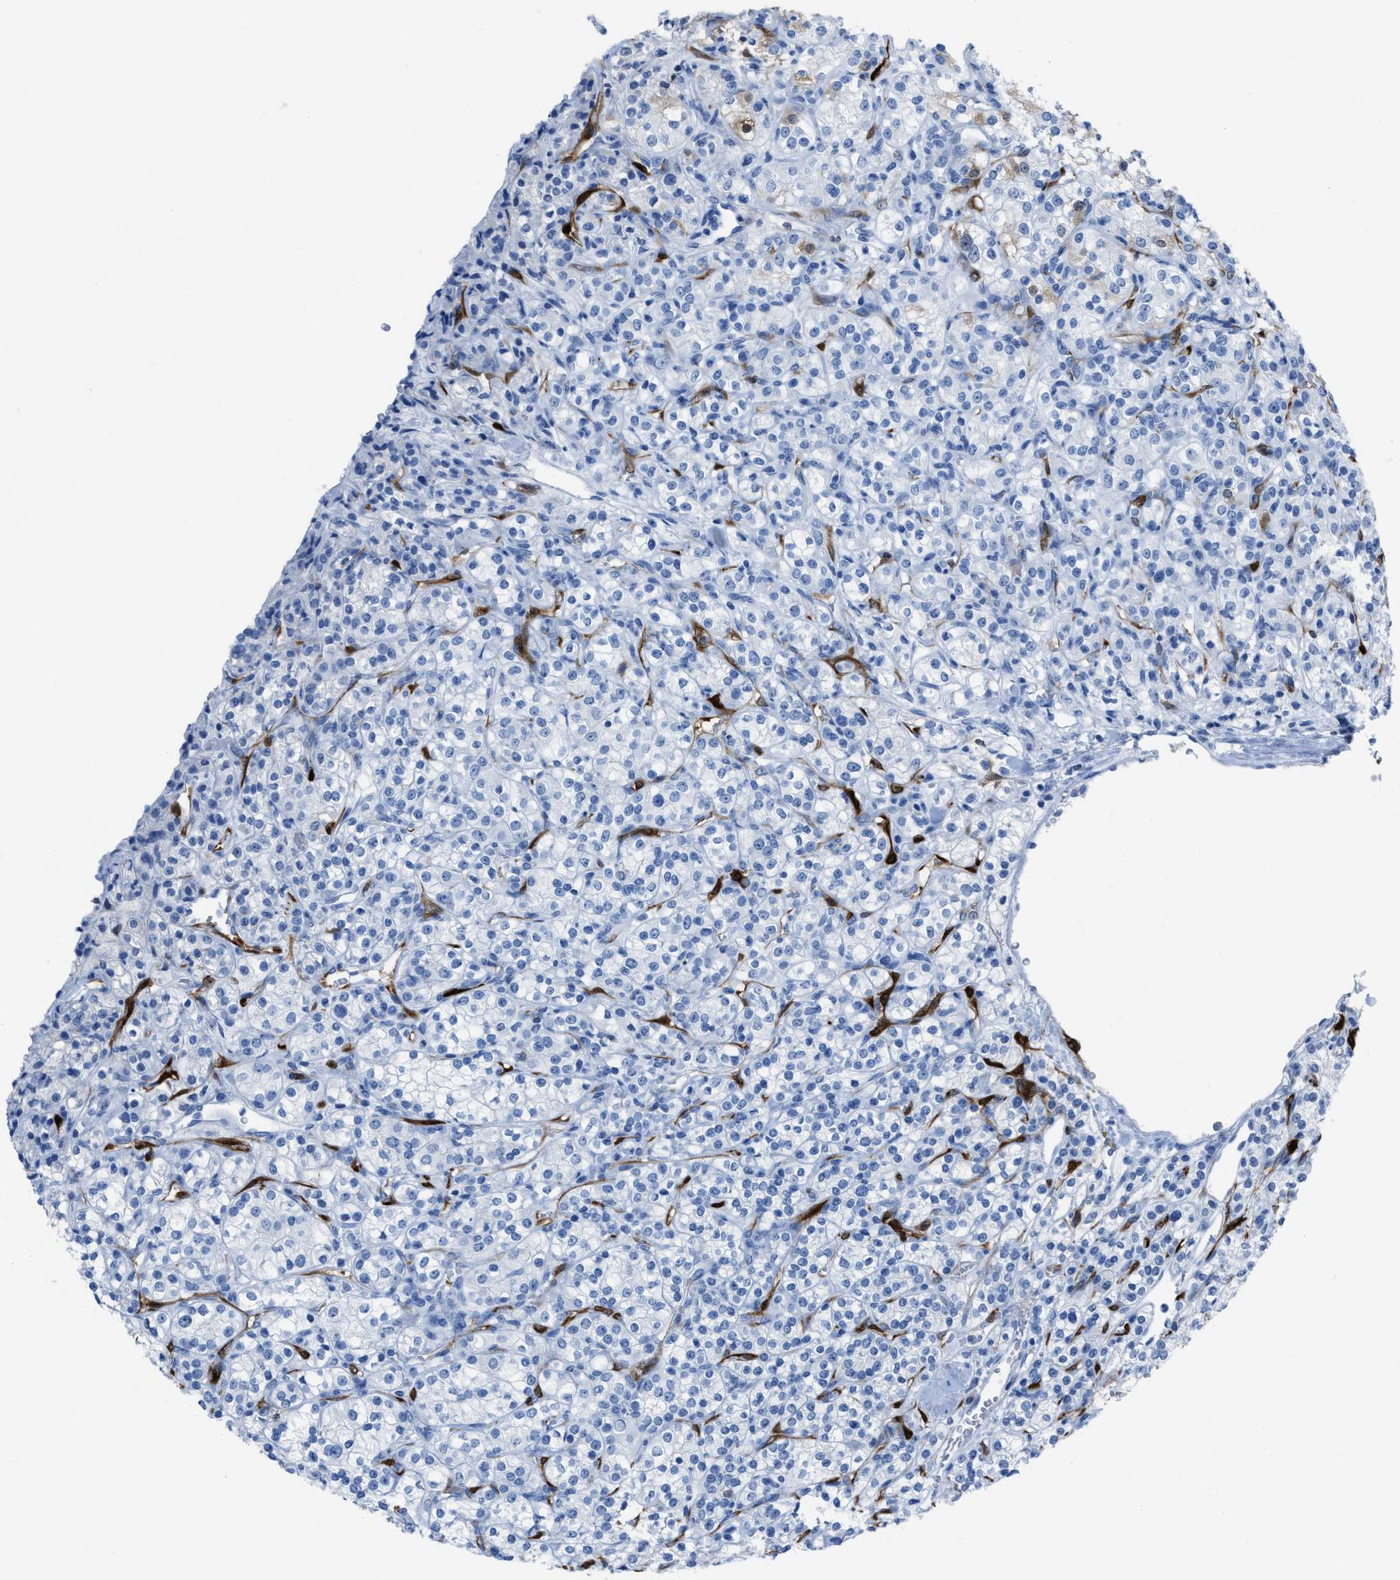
{"staining": {"intensity": "negative", "quantity": "none", "location": "none"}, "tissue": "renal cancer", "cell_type": "Tumor cells", "image_type": "cancer", "snomed": [{"axis": "morphology", "description": "Adenocarcinoma, NOS"}, {"axis": "topography", "description": "Kidney"}], "caption": "Immunohistochemistry micrograph of adenocarcinoma (renal) stained for a protein (brown), which exhibits no positivity in tumor cells.", "gene": "CDKN2A", "patient": {"sex": "male", "age": 77}}